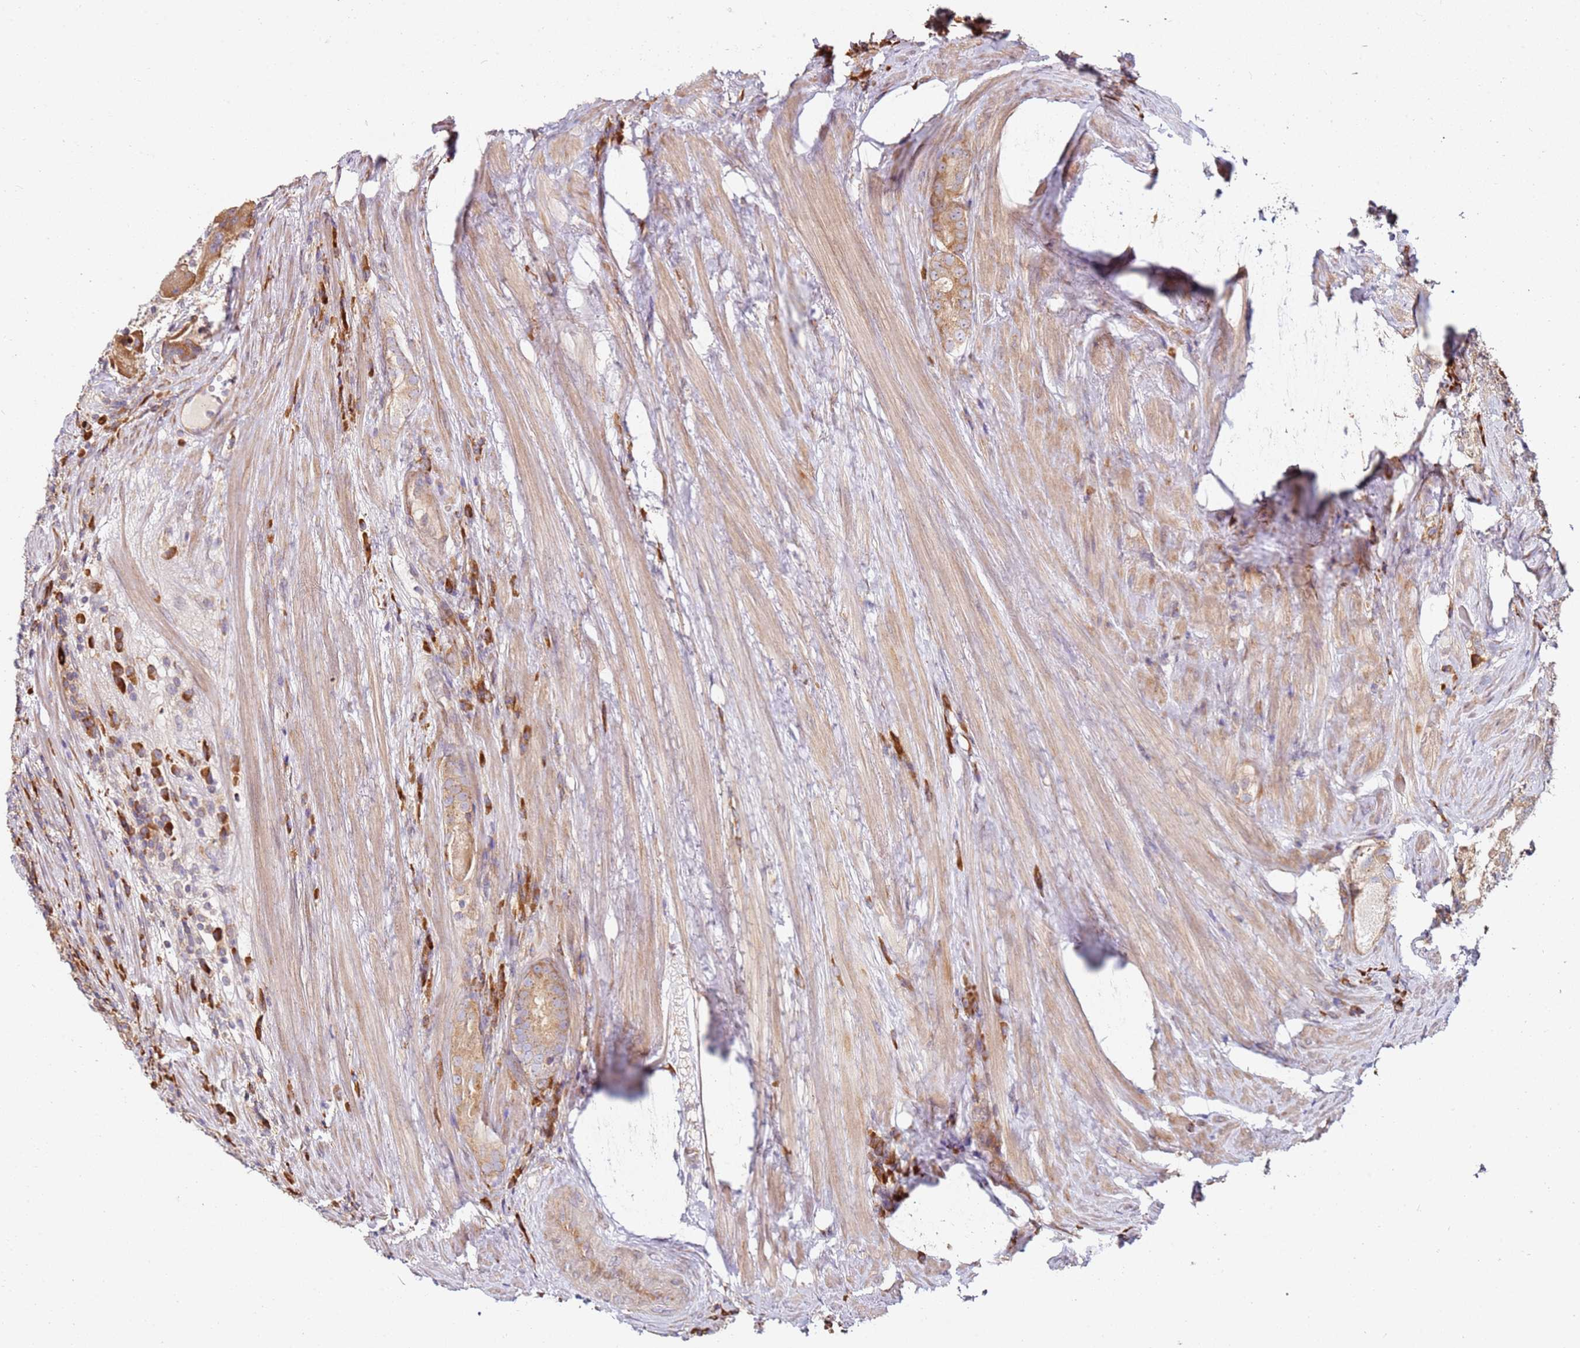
{"staining": {"intensity": "moderate", "quantity": ">75%", "location": "cytoplasmic/membranous"}, "tissue": "prostate cancer", "cell_type": "Tumor cells", "image_type": "cancer", "snomed": [{"axis": "morphology", "description": "Adenocarcinoma, Low grade"}, {"axis": "topography", "description": "Prostate"}], "caption": "IHC of human prostate cancer (adenocarcinoma (low-grade)) shows medium levels of moderate cytoplasmic/membranous staining in about >75% of tumor cells. (DAB (3,3'-diaminobenzidine) IHC with brightfield microscopy, high magnification).", "gene": "RPS3A", "patient": {"sex": "male", "age": 68}}